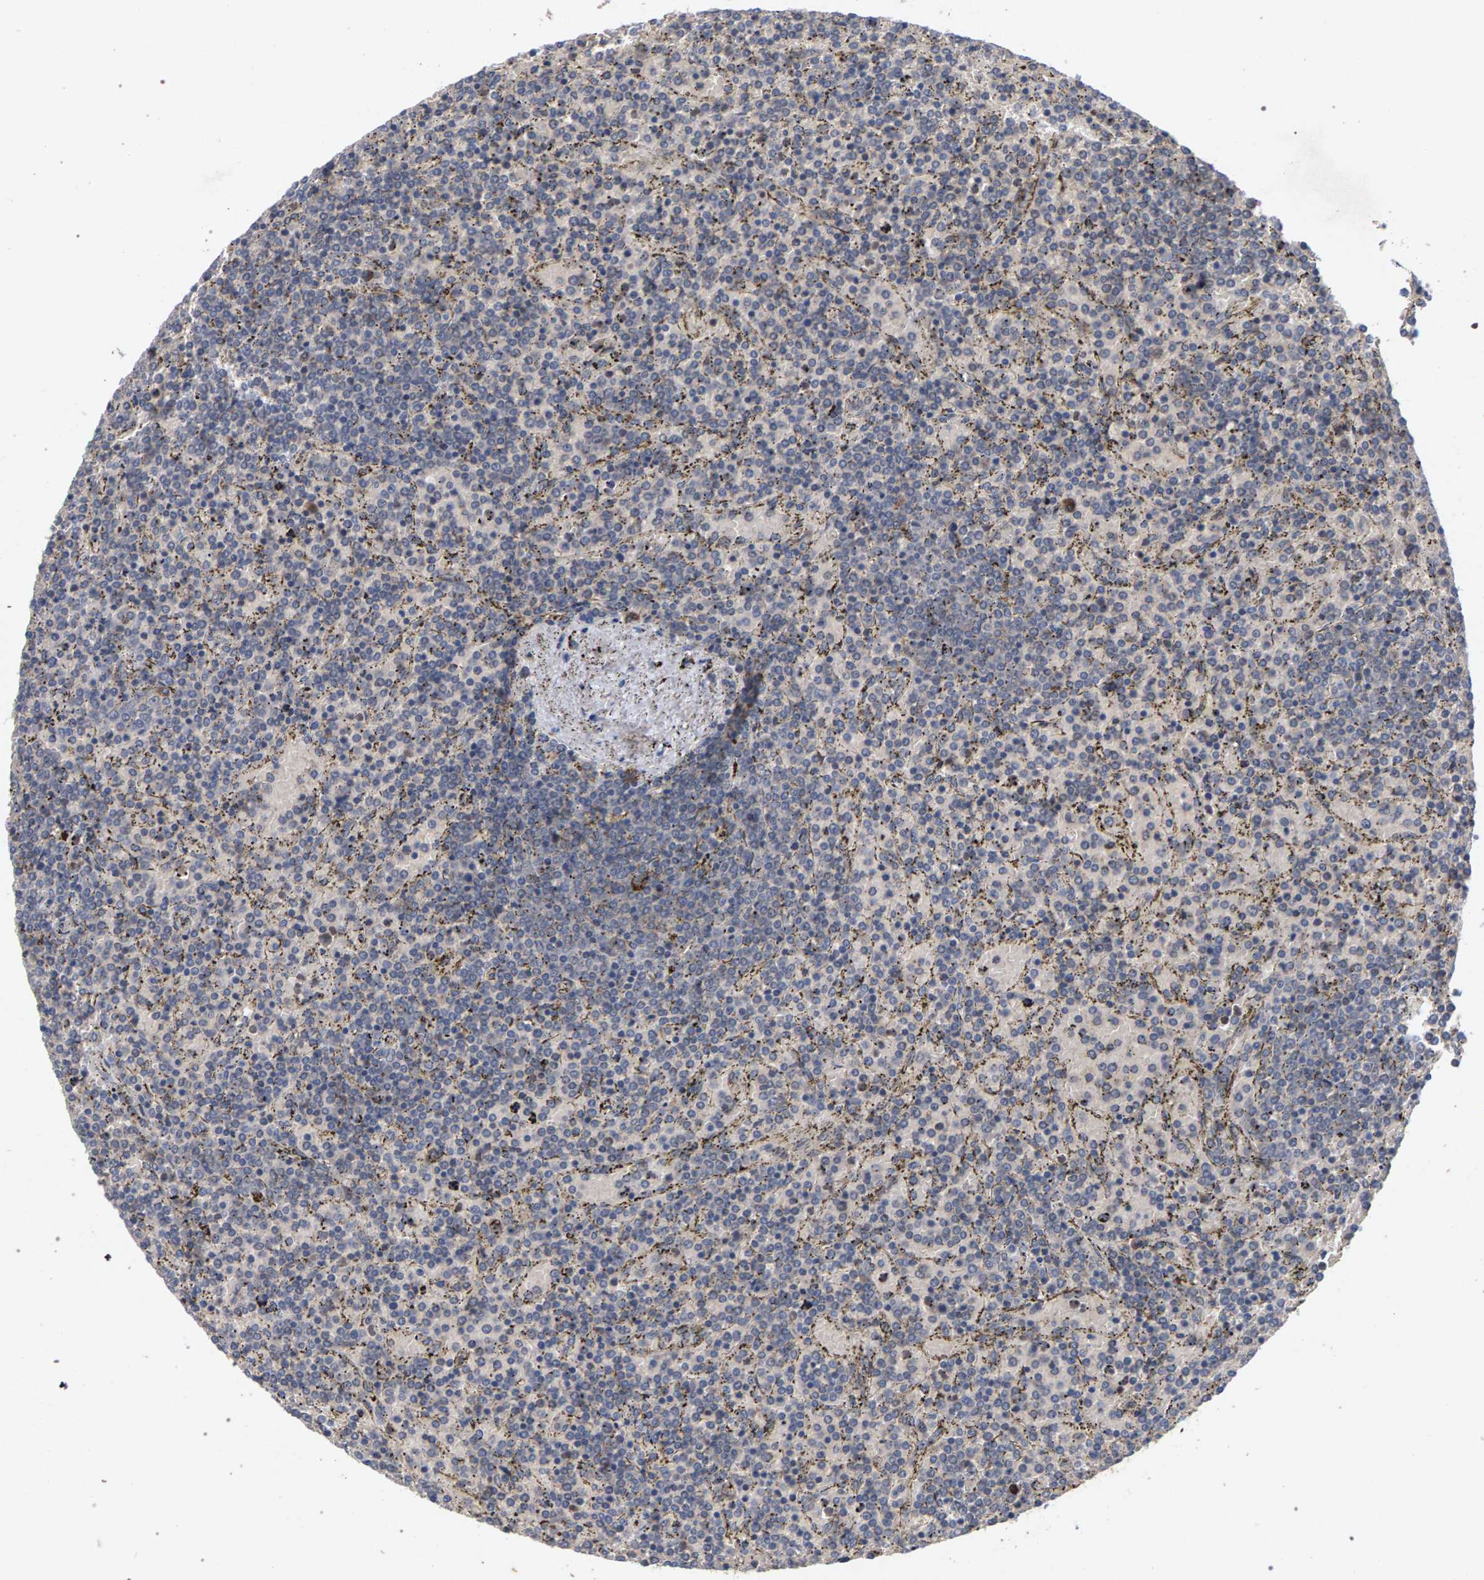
{"staining": {"intensity": "negative", "quantity": "none", "location": "none"}, "tissue": "lymphoma", "cell_type": "Tumor cells", "image_type": "cancer", "snomed": [{"axis": "morphology", "description": "Malignant lymphoma, non-Hodgkin's type, Low grade"}, {"axis": "topography", "description": "Spleen"}], "caption": "A micrograph of low-grade malignant lymphoma, non-Hodgkin's type stained for a protein exhibits no brown staining in tumor cells. Brightfield microscopy of IHC stained with DAB (3,3'-diaminobenzidine) (brown) and hematoxylin (blue), captured at high magnification.", "gene": "SLC4A4", "patient": {"sex": "female", "age": 77}}